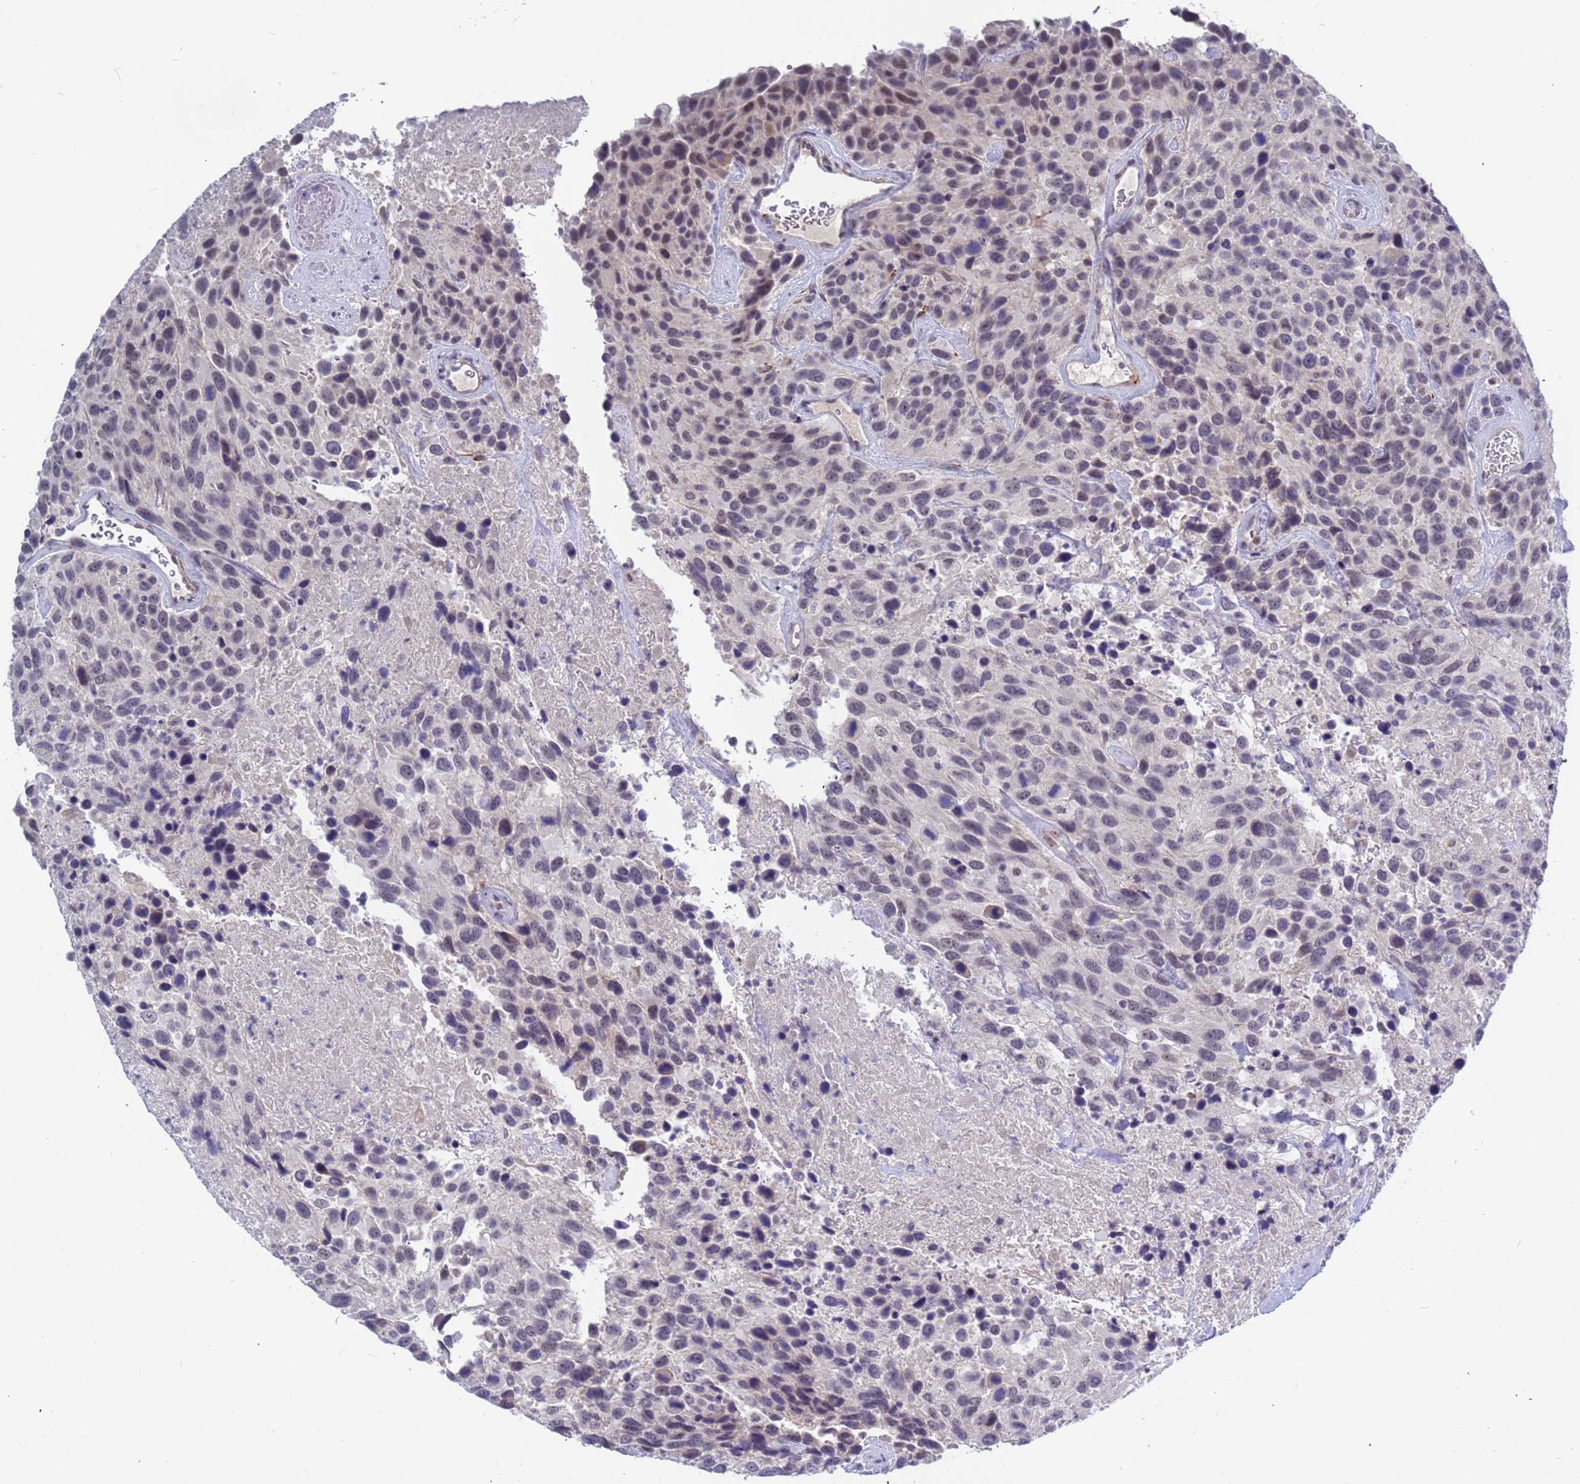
{"staining": {"intensity": "weak", "quantity": "<25%", "location": "nuclear"}, "tissue": "urothelial cancer", "cell_type": "Tumor cells", "image_type": "cancer", "snomed": [{"axis": "morphology", "description": "Urothelial carcinoma, High grade"}, {"axis": "topography", "description": "Urinary bladder"}], "caption": "Urothelial carcinoma (high-grade) was stained to show a protein in brown. There is no significant expression in tumor cells.", "gene": "CXorf65", "patient": {"sex": "female", "age": 70}}